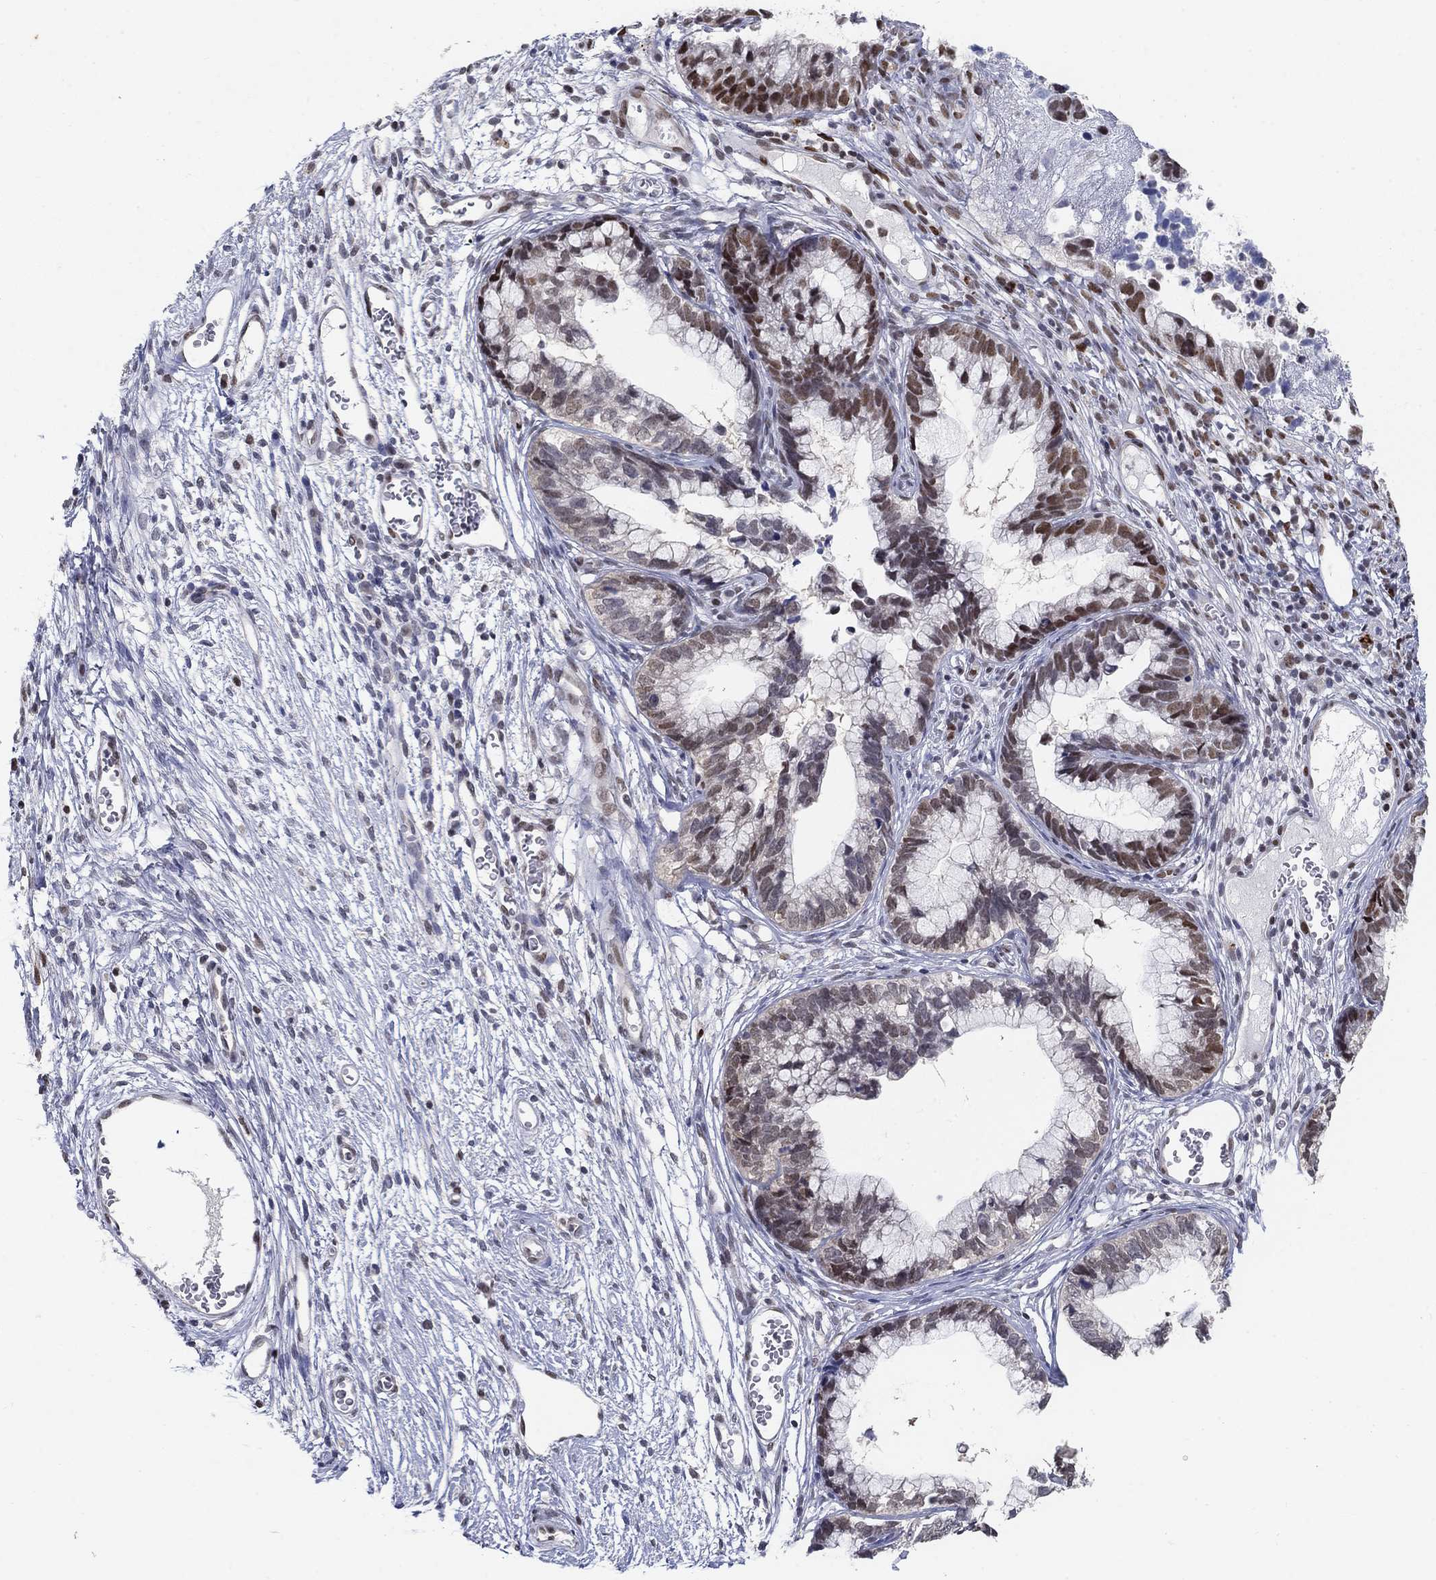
{"staining": {"intensity": "moderate", "quantity": ">75%", "location": "nuclear"}, "tissue": "cervical cancer", "cell_type": "Tumor cells", "image_type": "cancer", "snomed": [{"axis": "morphology", "description": "Adenocarcinoma, NOS"}, {"axis": "topography", "description": "Cervix"}], "caption": "Tumor cells reveal medium levels of moderate nuclear expression in approximately >75% of cells in human adenocarcinoma (cervical).", "gene": "CENPE", "patient": {"sex": "female", "age": 44}}